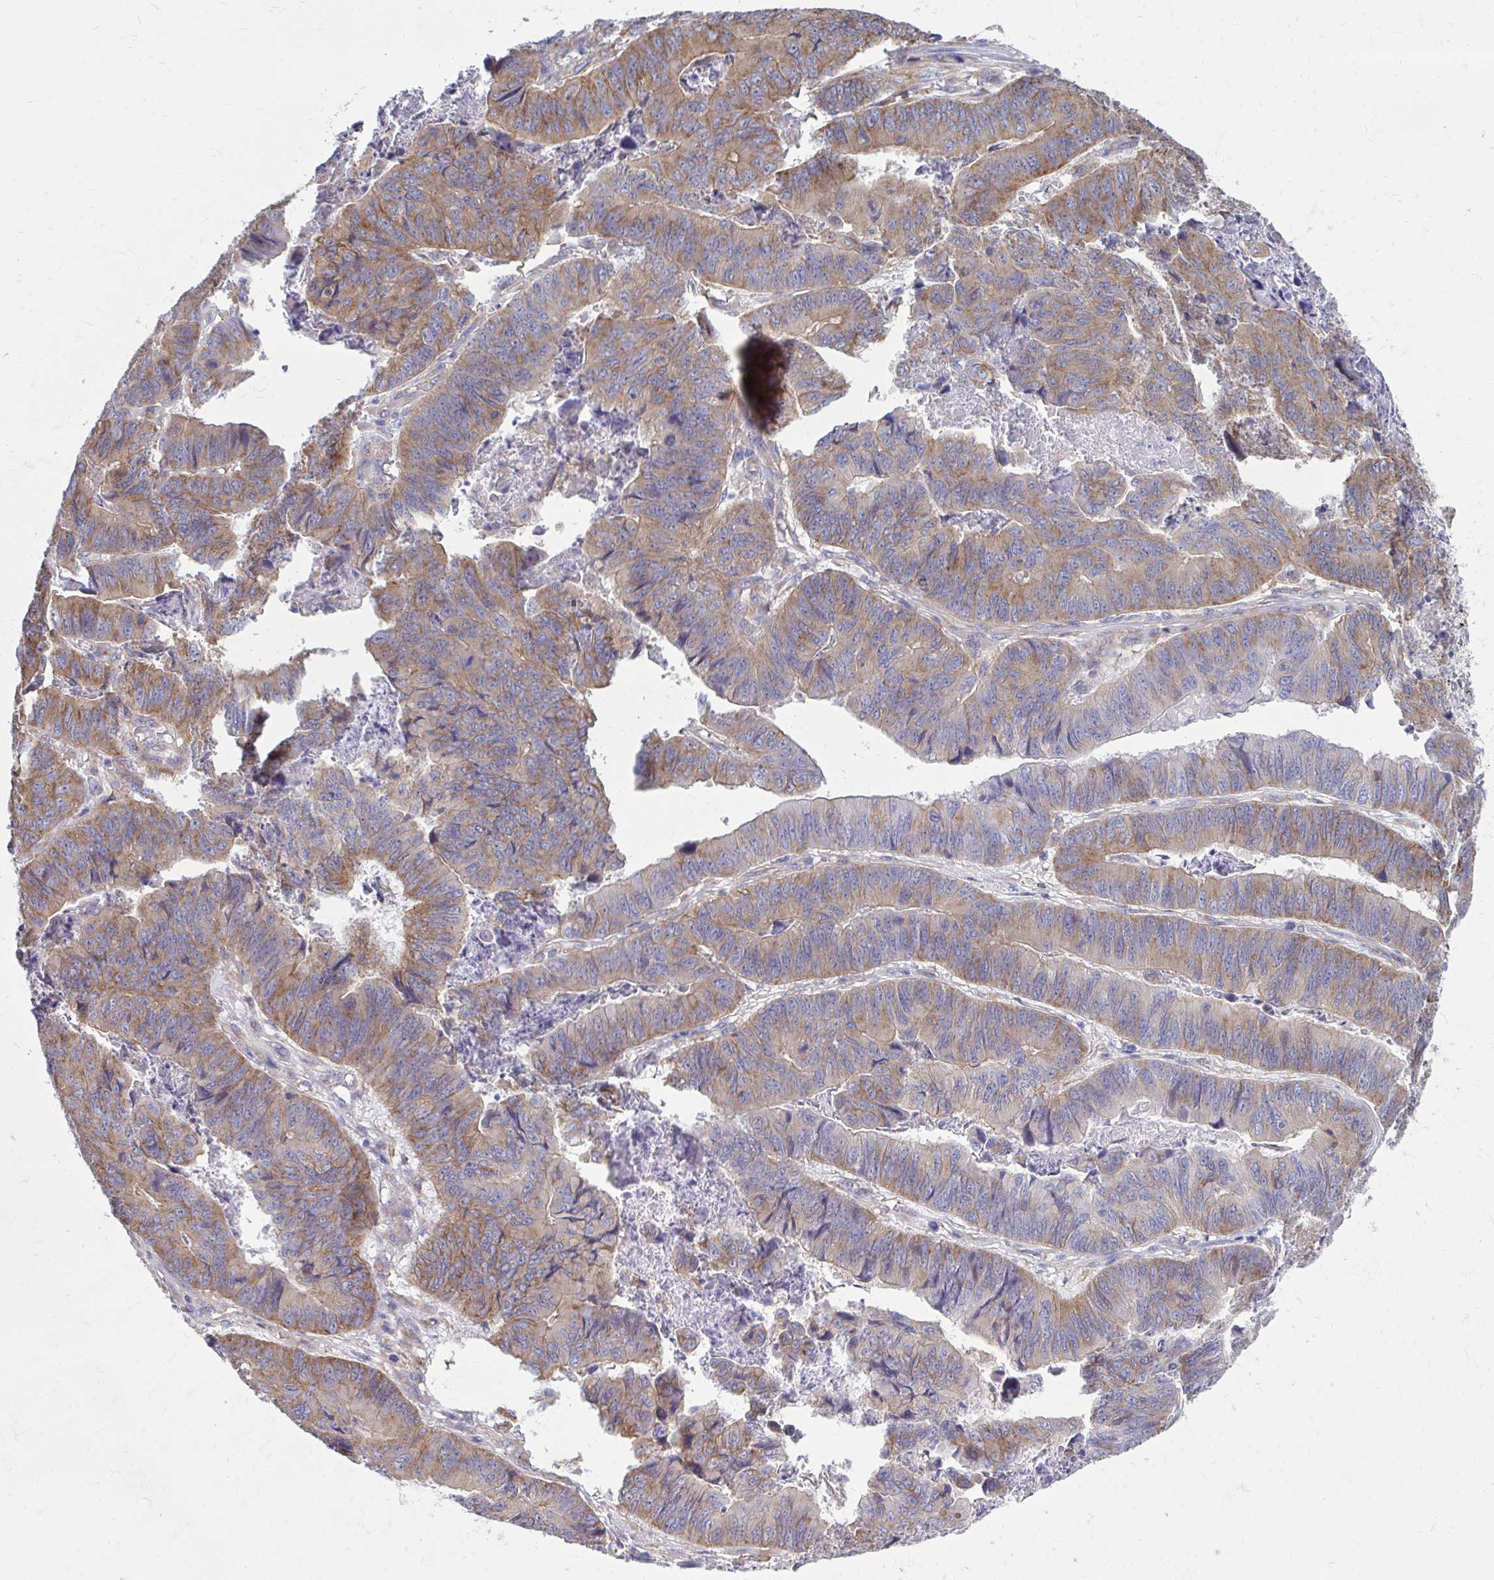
{"staining": {"intensity": "moderate", "quantity": "25%-75%", "location": "cytoplasmic/membranous"}, "tissue": "stomach cancer", "cell_type": "Tumor cells", "image_type": "cancer", "snomed": [{"axis": "morphology", "description": "Adenocarcinoma, NOS"}, {"axis": "topography", "description": "Stomach, lower"}], "caption": "There is medium levels of moderate cytoplasmic/membranous staining in tumor cells of stomach adenocarcinoma, as demonstrated by immunohistochemical staining (brown color).", "gene": "CLTA", "patient": {"sex": "male", "age": 77}}